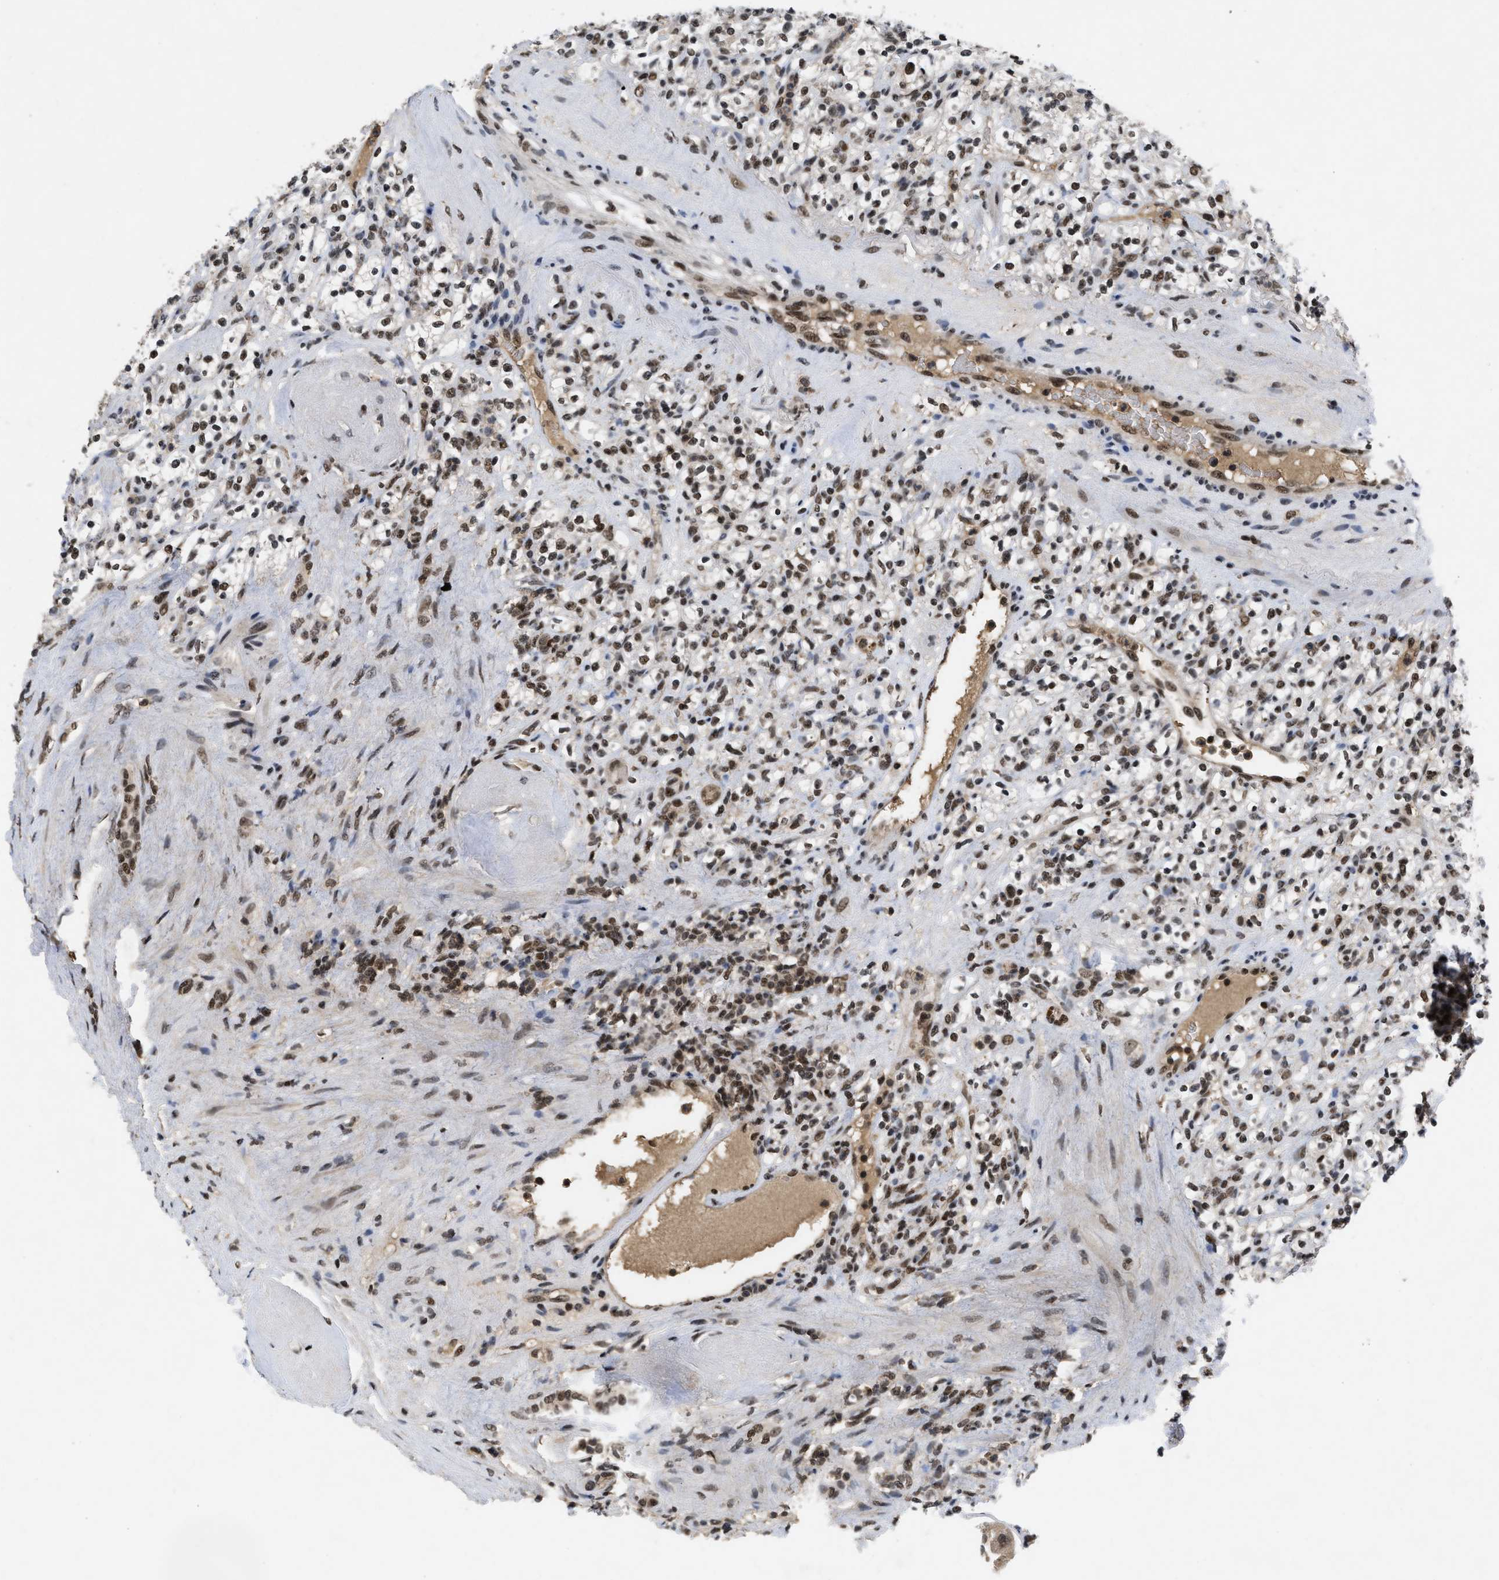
{"staining": {"intensity": "moderate", "quantity": ">75%", "location": "nuclear"}, "tissue": "renal cancer", "cell_type": "Tumor cells", "image_type": "cancer", "snomed": [{"axis": "morphology", "description": "Normal tissue, NOS"}, {"axis": "morphology", "description": "Adenocarcinoma, NOS"}, {"axis": "topography", "description": "Kidney"}], "caption": "IHC histopathology image of human renal cancer (adenocarcinoma) stained for a protein (brown), which demonstrates medium levels of moderate nuclear staining in approximately >75% of tumor cells.", "gene": "ZNF346", "patient": {"sex": "female", "age": 72}}